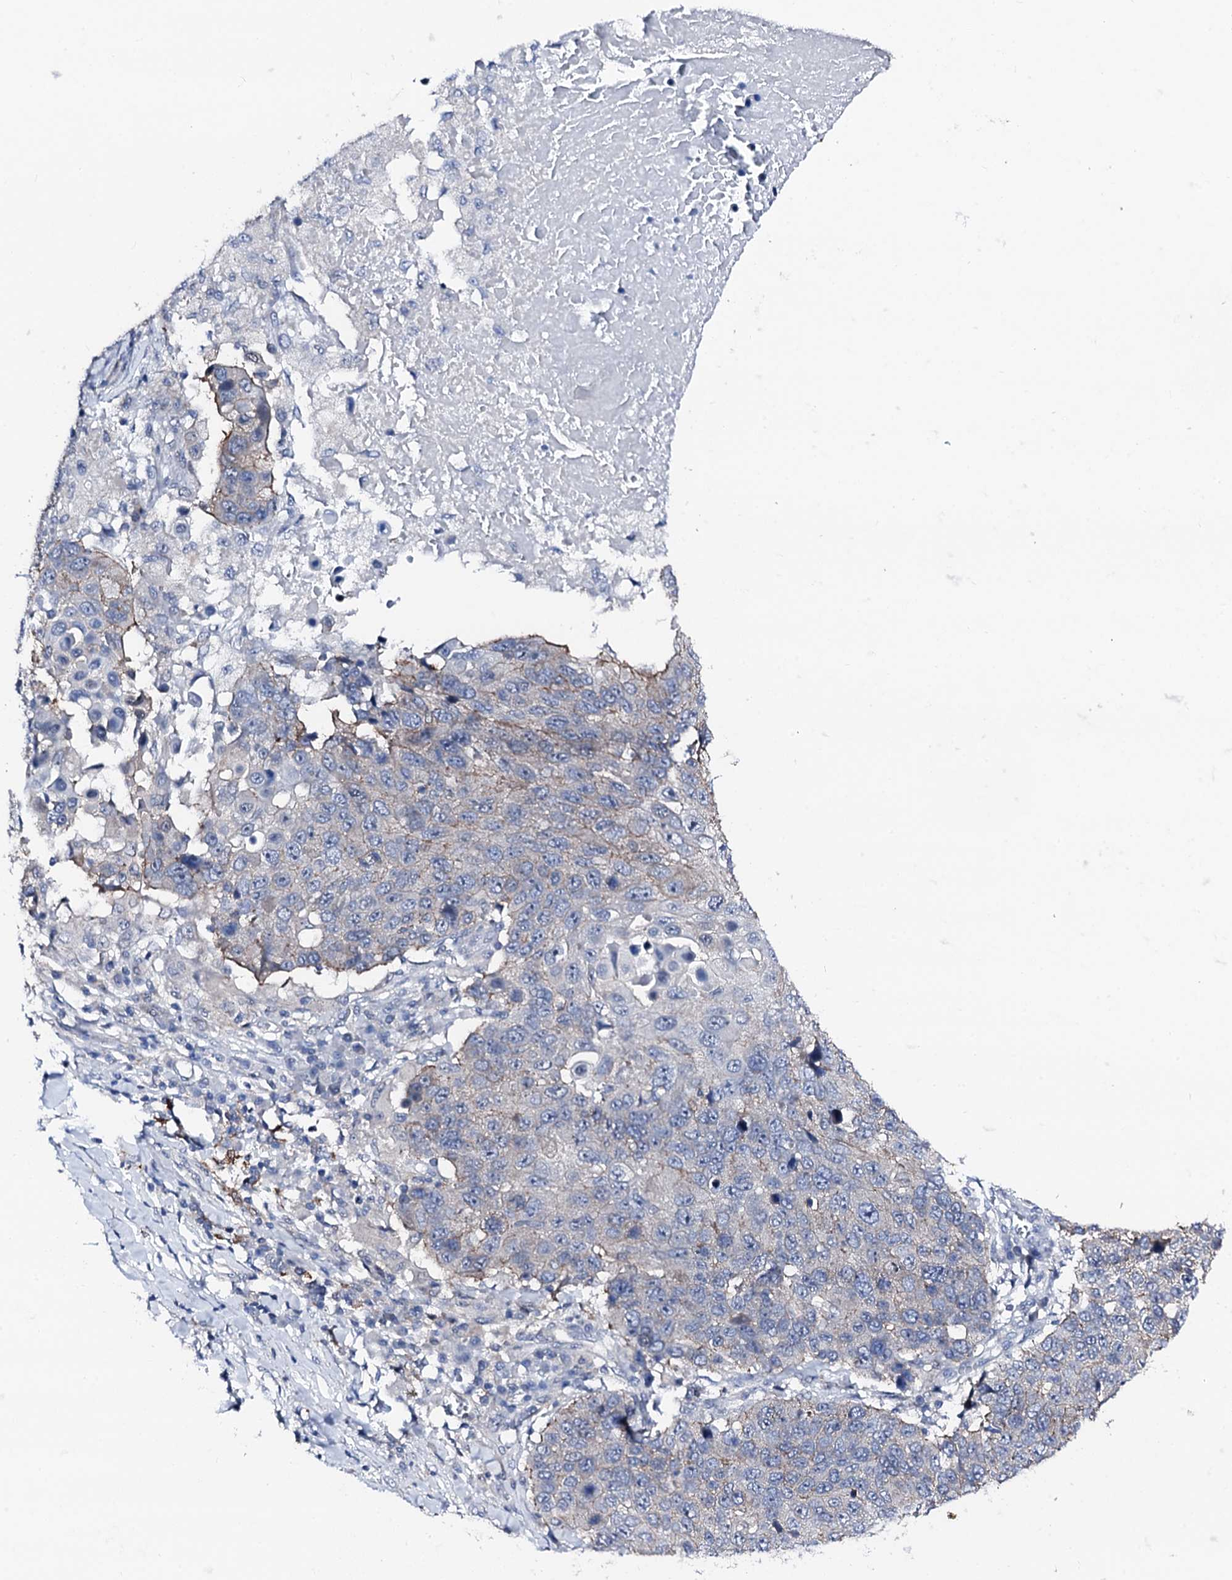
{"staining": {"intensity": "negative", "quantity": "none", "location": "none"}, "tissue": "lung cancer", "cell_type": "Tumor cells", "image_type": "cancer", "snomed": [{"axis": "morphology", "description": "Normal tissue, NOS"}, {"axis": "morphology", "description": "Squamous cell carcinoma, NOS"}, {"axis": "topography", "description": "Lymph node"}, {"axis": "topography", "description": "Lung"}], "caption": "A photomicrograph of human lung cancer (squamous cell carcinoma) is negative for staining in tumor cells.", "gene": "TRAFD1", "patient": {"sex": "male", "age": 66}}